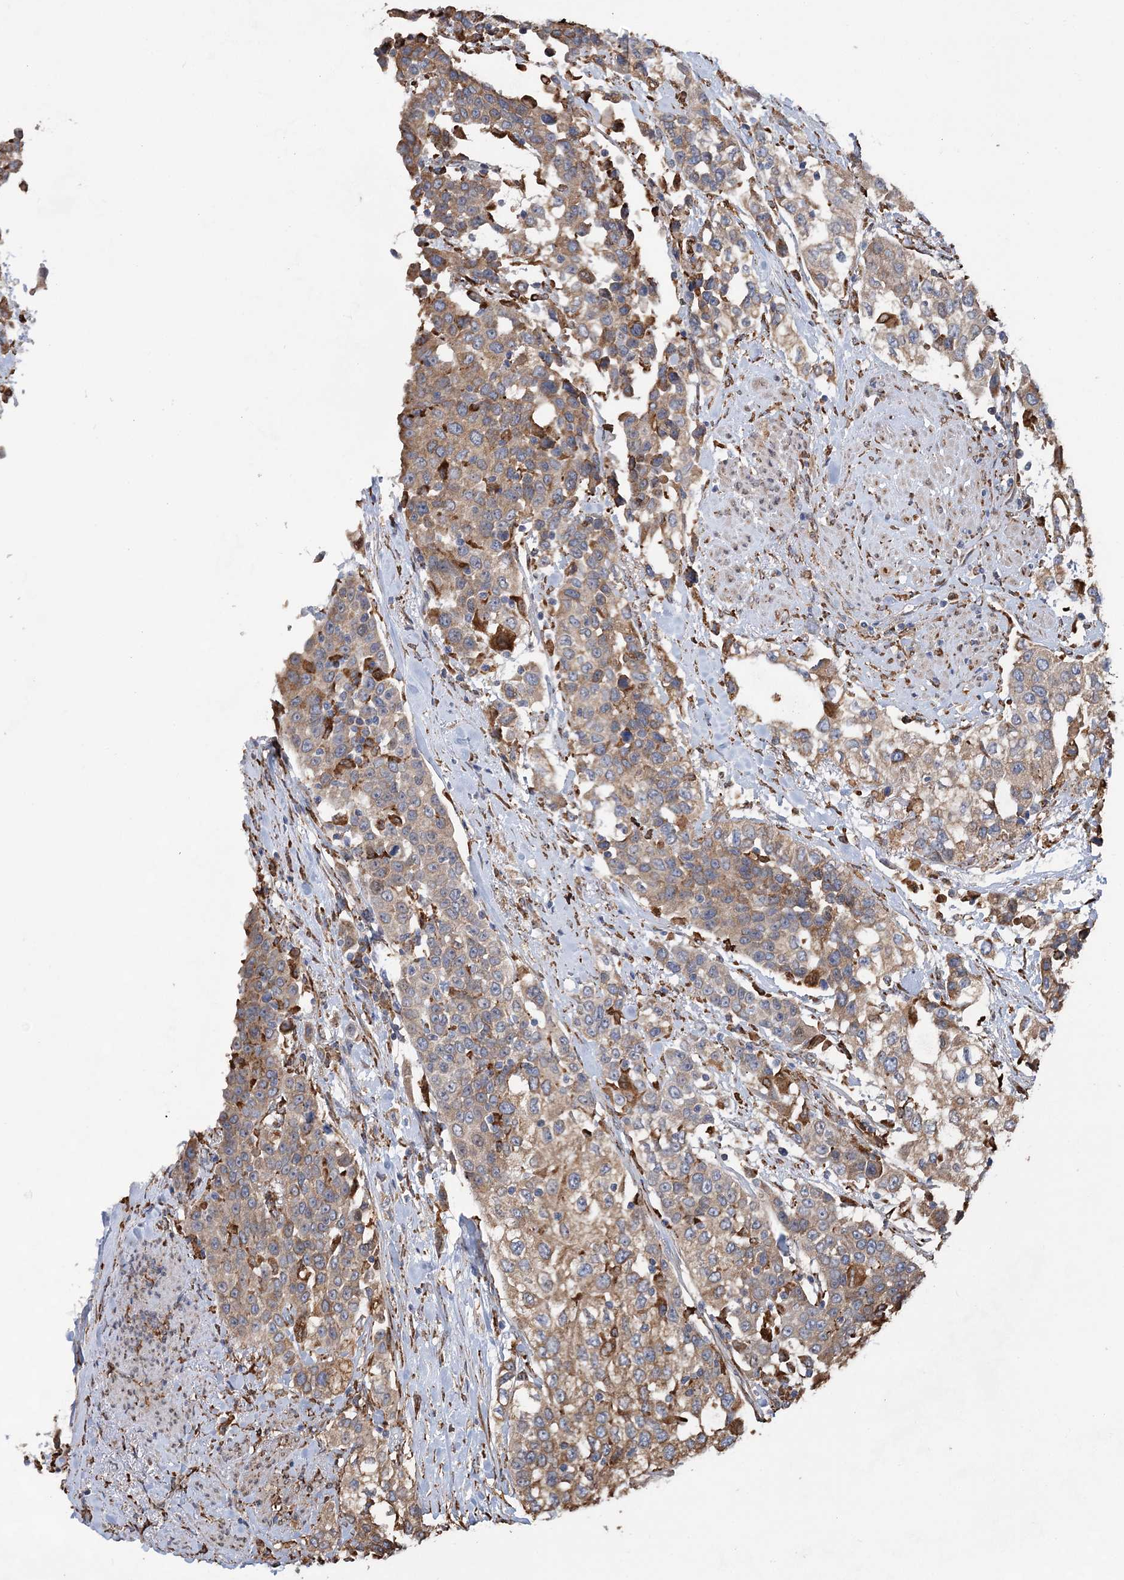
{"staining": {"intensity": "moderate", "quantity": "25%-75%", "location": "cytoplasmic/membranous"}, "tissue": "urothelial cancer", "cell_type": "Tumor cells", "image_type": "cancer", "snomed": [{"axis": "morphology", "description": "Urothelial carcinoma, High grade"}, {"axis": "topography", "description": "Urinary bladder"}], "caption": "This histopathology image exhibits IHC staining of urothelial cancer, with medium moderate cytoplasmic/membranous positivity in about 25%-75% of tumor cells.", "gene": "WDR12", "patient": {"sex": "female", "age": 80}}